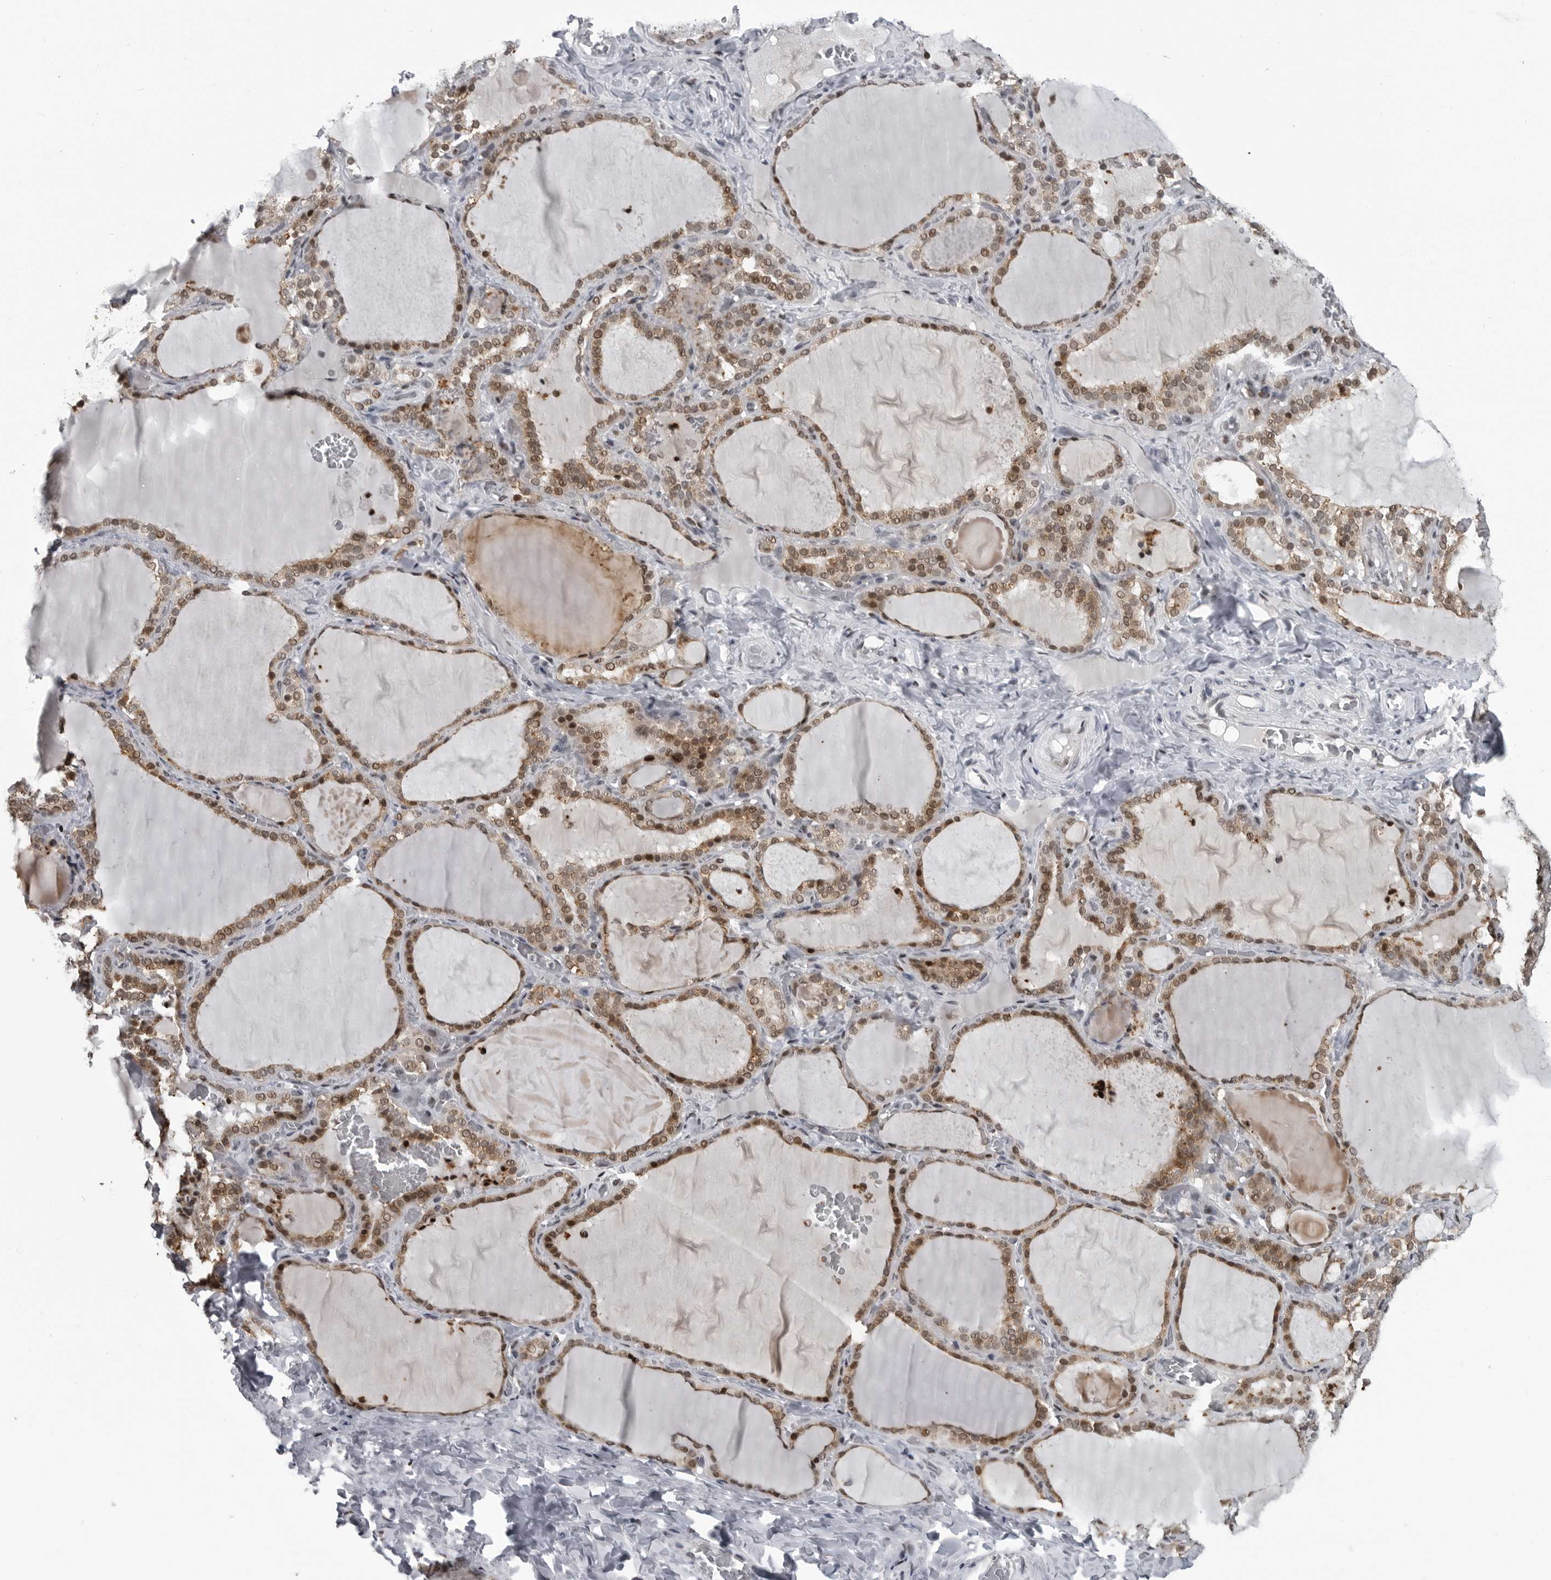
{"staining": {"intensity": "moderate", "quantity": ">75%", "location": "cytoplasmic/membranous,nuclear"}, "tissue": "thyroid gland", "cell_type": "Glandular cells", "image_type": "normal", "snomed": [{"axis": "morphology", "description": "Normal tissue, NOS"}, {"axis": "topography", "description": "Thyroid gland"}], "caption": "Glandular cells reveal moderate cytoplasmic/membranous,nuclear expression in approximately >75% of cells in benign thyroid gland.", "gene": "C8orf58", "patient": {"sex": "female", "age": 22}}